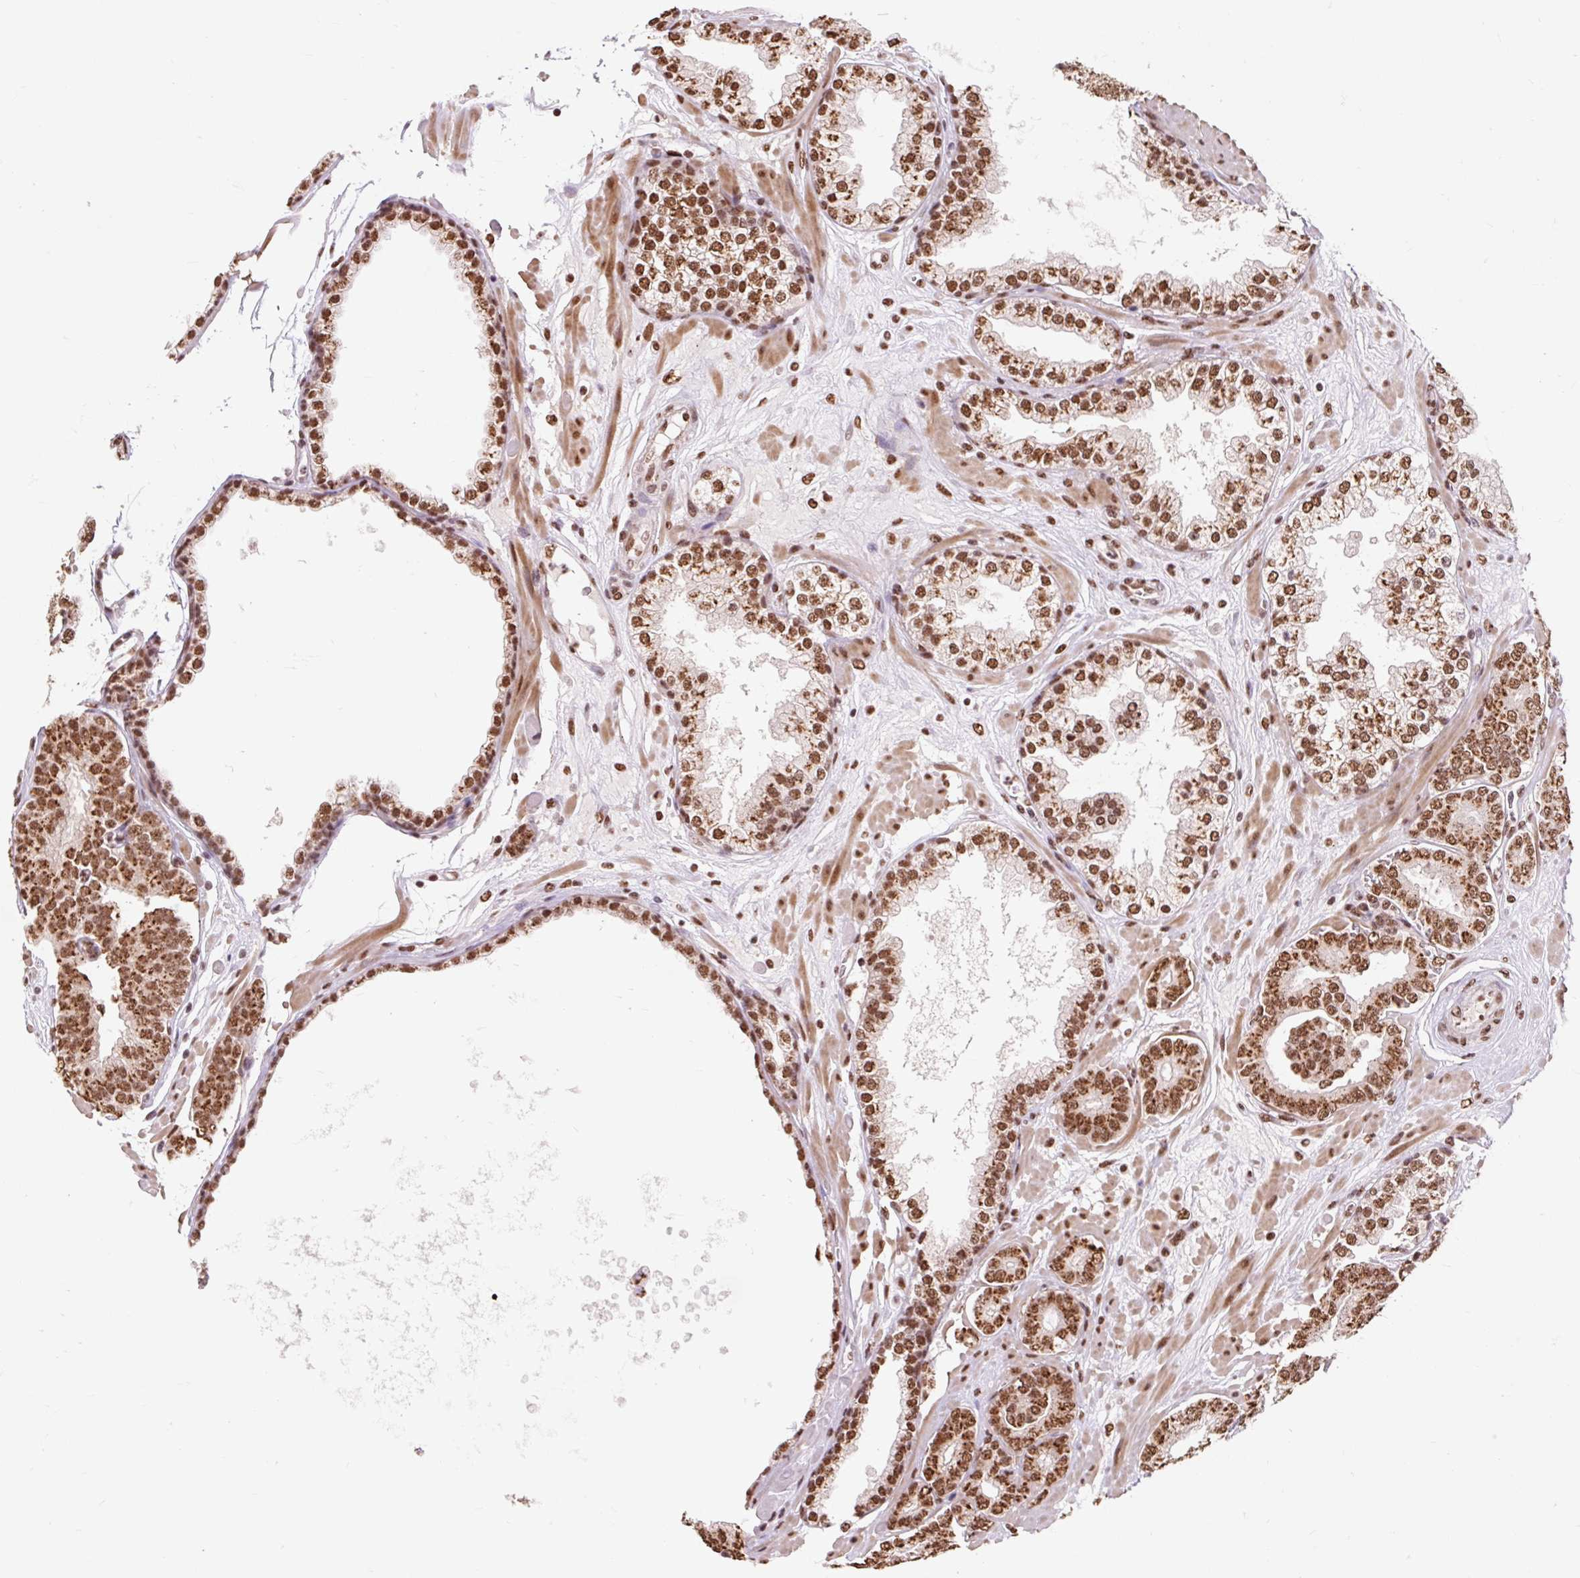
{"staining": {"intensity": "strong", "quantity": ">75%", "location": "nuclear"}, "tissue": "prostate cancer", "cell_type": "Tumor cells", "image_type": "cancer", "snomed": [{"axis": "morphology", "description": "Adenocarcinoma, High grade"}, {"axis": "topography", "description": "Prostate"}], "caption": "An immunohistochemistry (IHC) micrograph of neoplastic tissue is shown. Protein staining in brown shows strong nuclear positivity in prostate cancer (high-grade adenocarcinoma) within tumor cells.", "gene": "BICRA", "patient": {"sex": "male", "age": 66}}